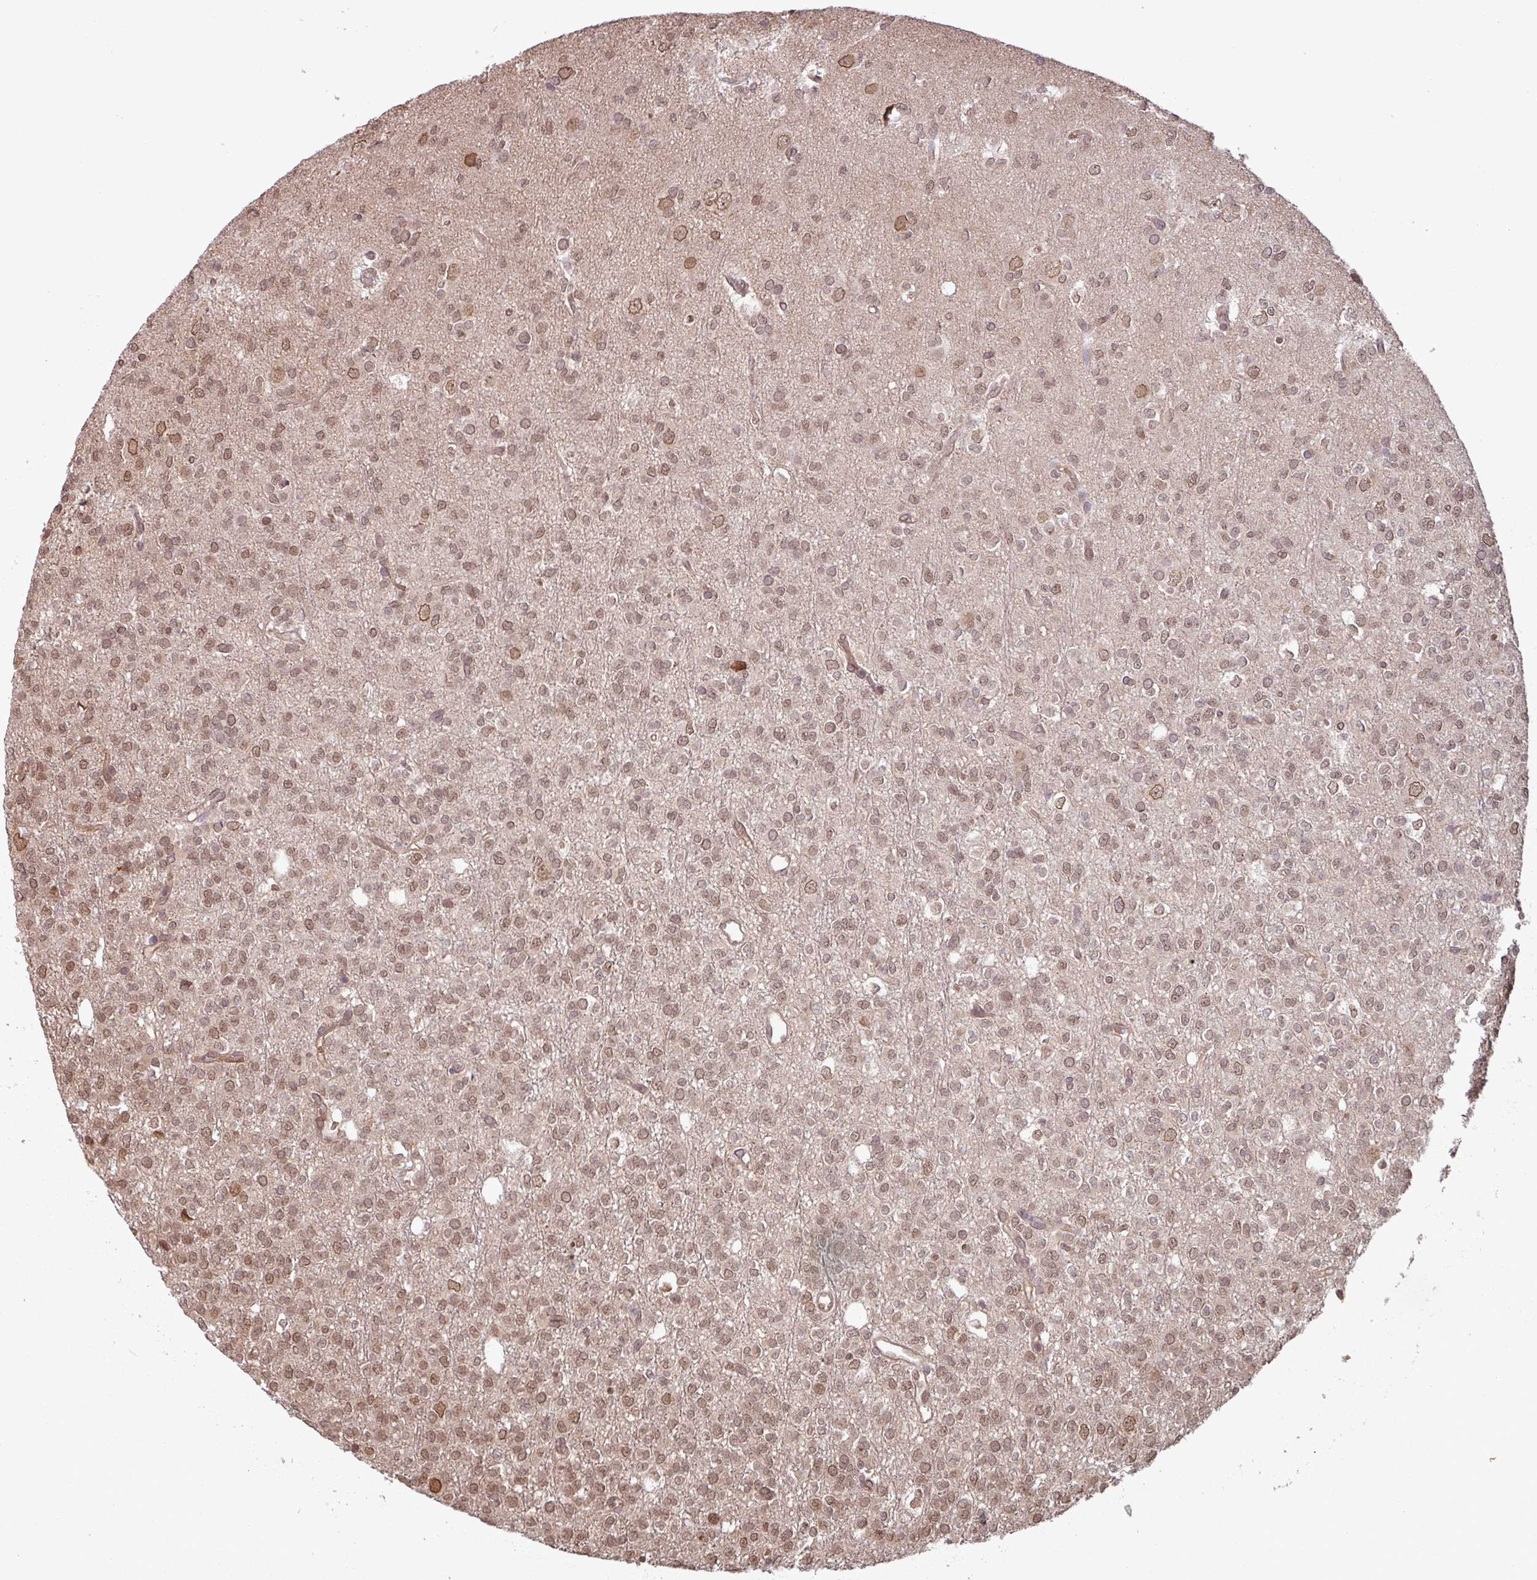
{"staining": {"intensity": "moderate", "quantity": ">75%", "location": "nuclear"}, "tissue": "glioma", "cell_type": "Tumor cells", "image_type": "cancer", "snomed": [{"axis": "morphology", "description": "Glioma, malignant, Low grade"}, {"axis": "topography", "description": "Brain"}], "caption": "Immunohistochemistry (DAB) staining of glioma shows moderate nuclear protein expression in approximately >75% of tumor cells.", "gene": "RBM4B", "patient": {"sex": "female", "age": 33}}